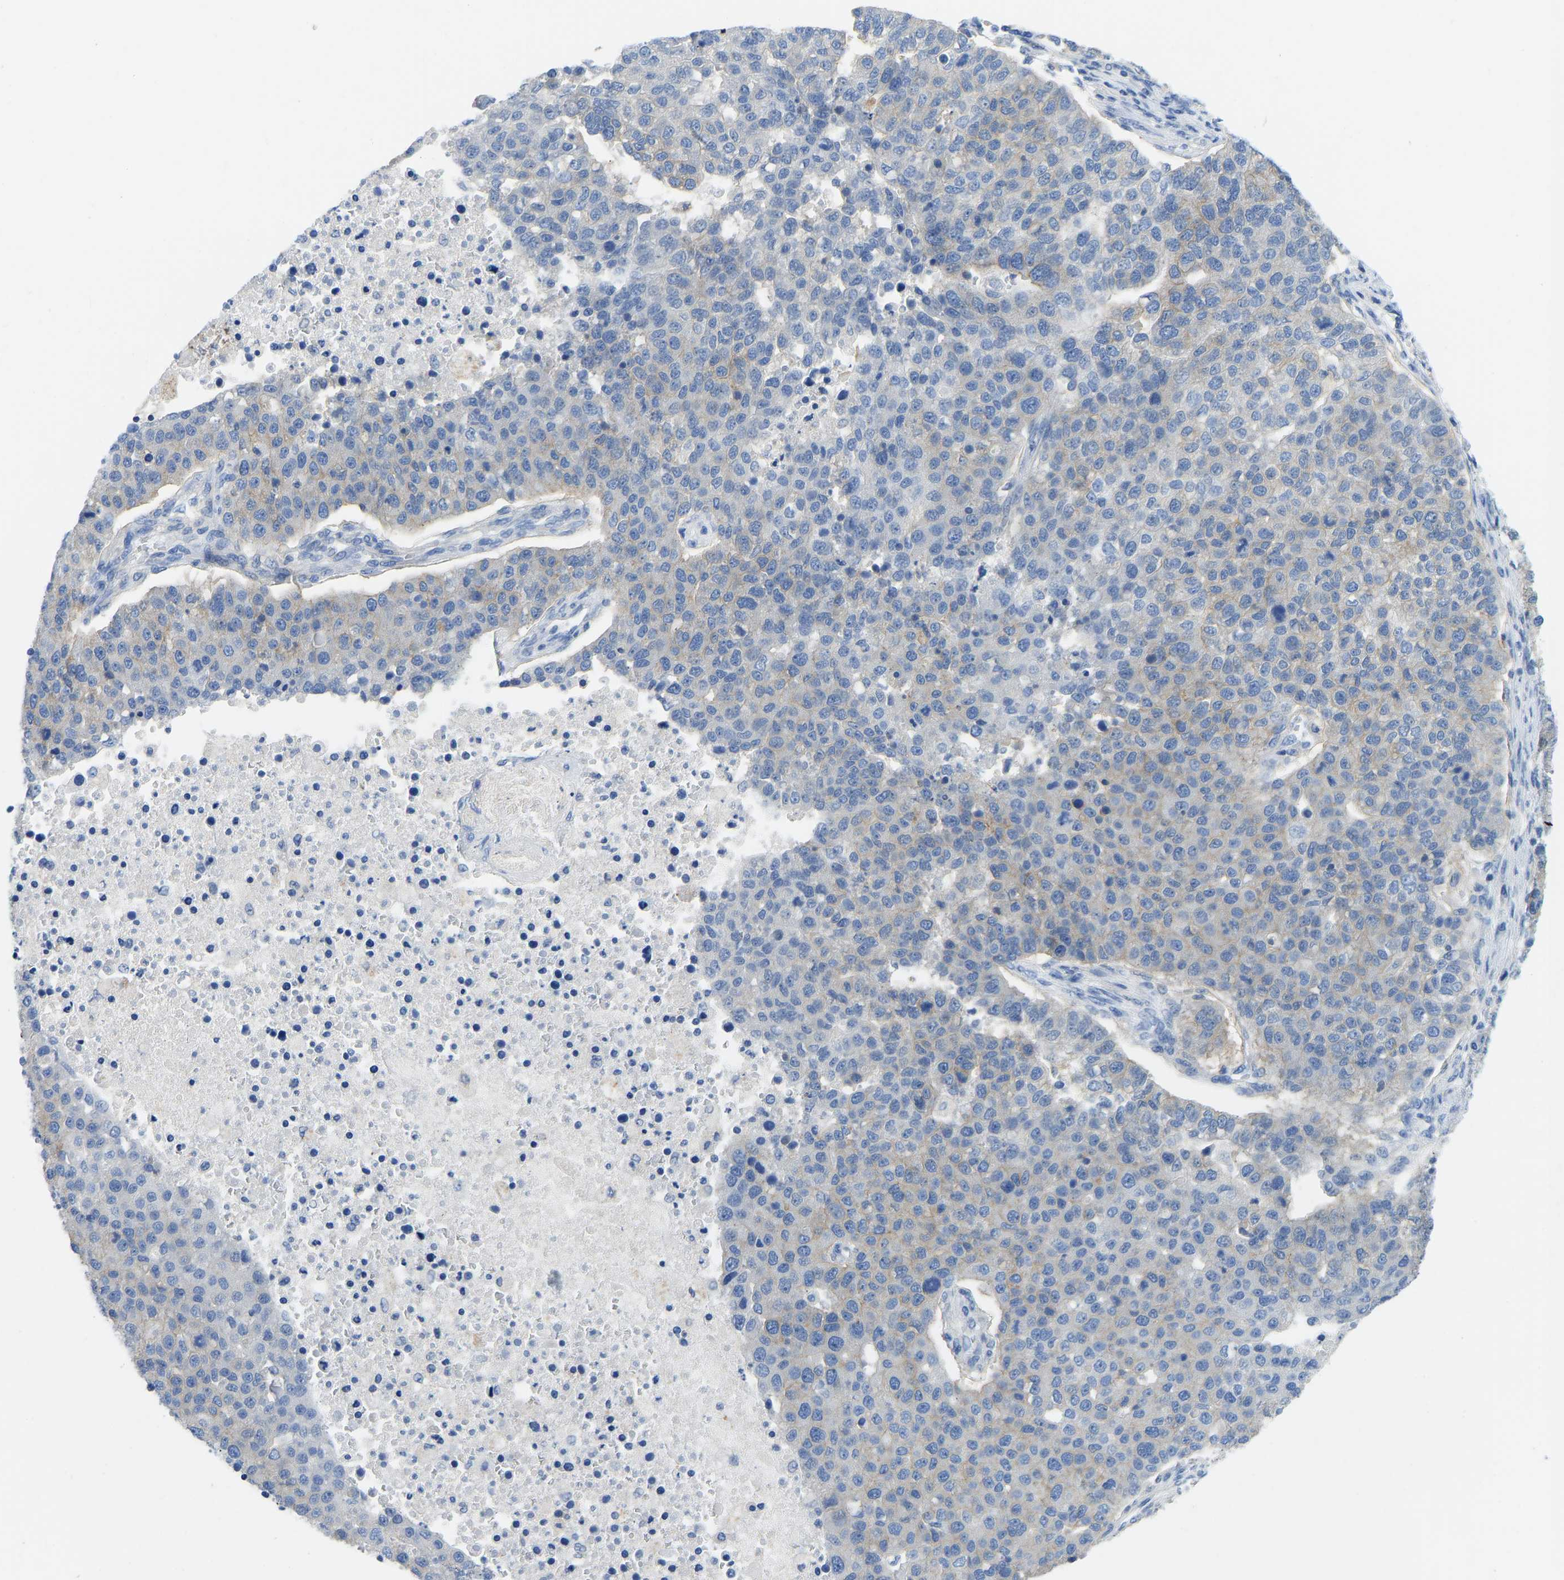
{"staining": {"intensity": "negative", "quantity": "none", "location": "none"}, "tissue": "pancreatic cancer", "cell_type": "Tumor cells", "image_type": "cancer", "snomed": [{"axis": "morphology", "description": "Adenocarcinoma, NOS"}, {"axis": "topography", "description": "Pancreas"}], "caption": "Tumor cells are negative for protein expression in human pancreatic cancer.", "gene": "NDRG3", "patient": {"sex": "female", "age": 61}}